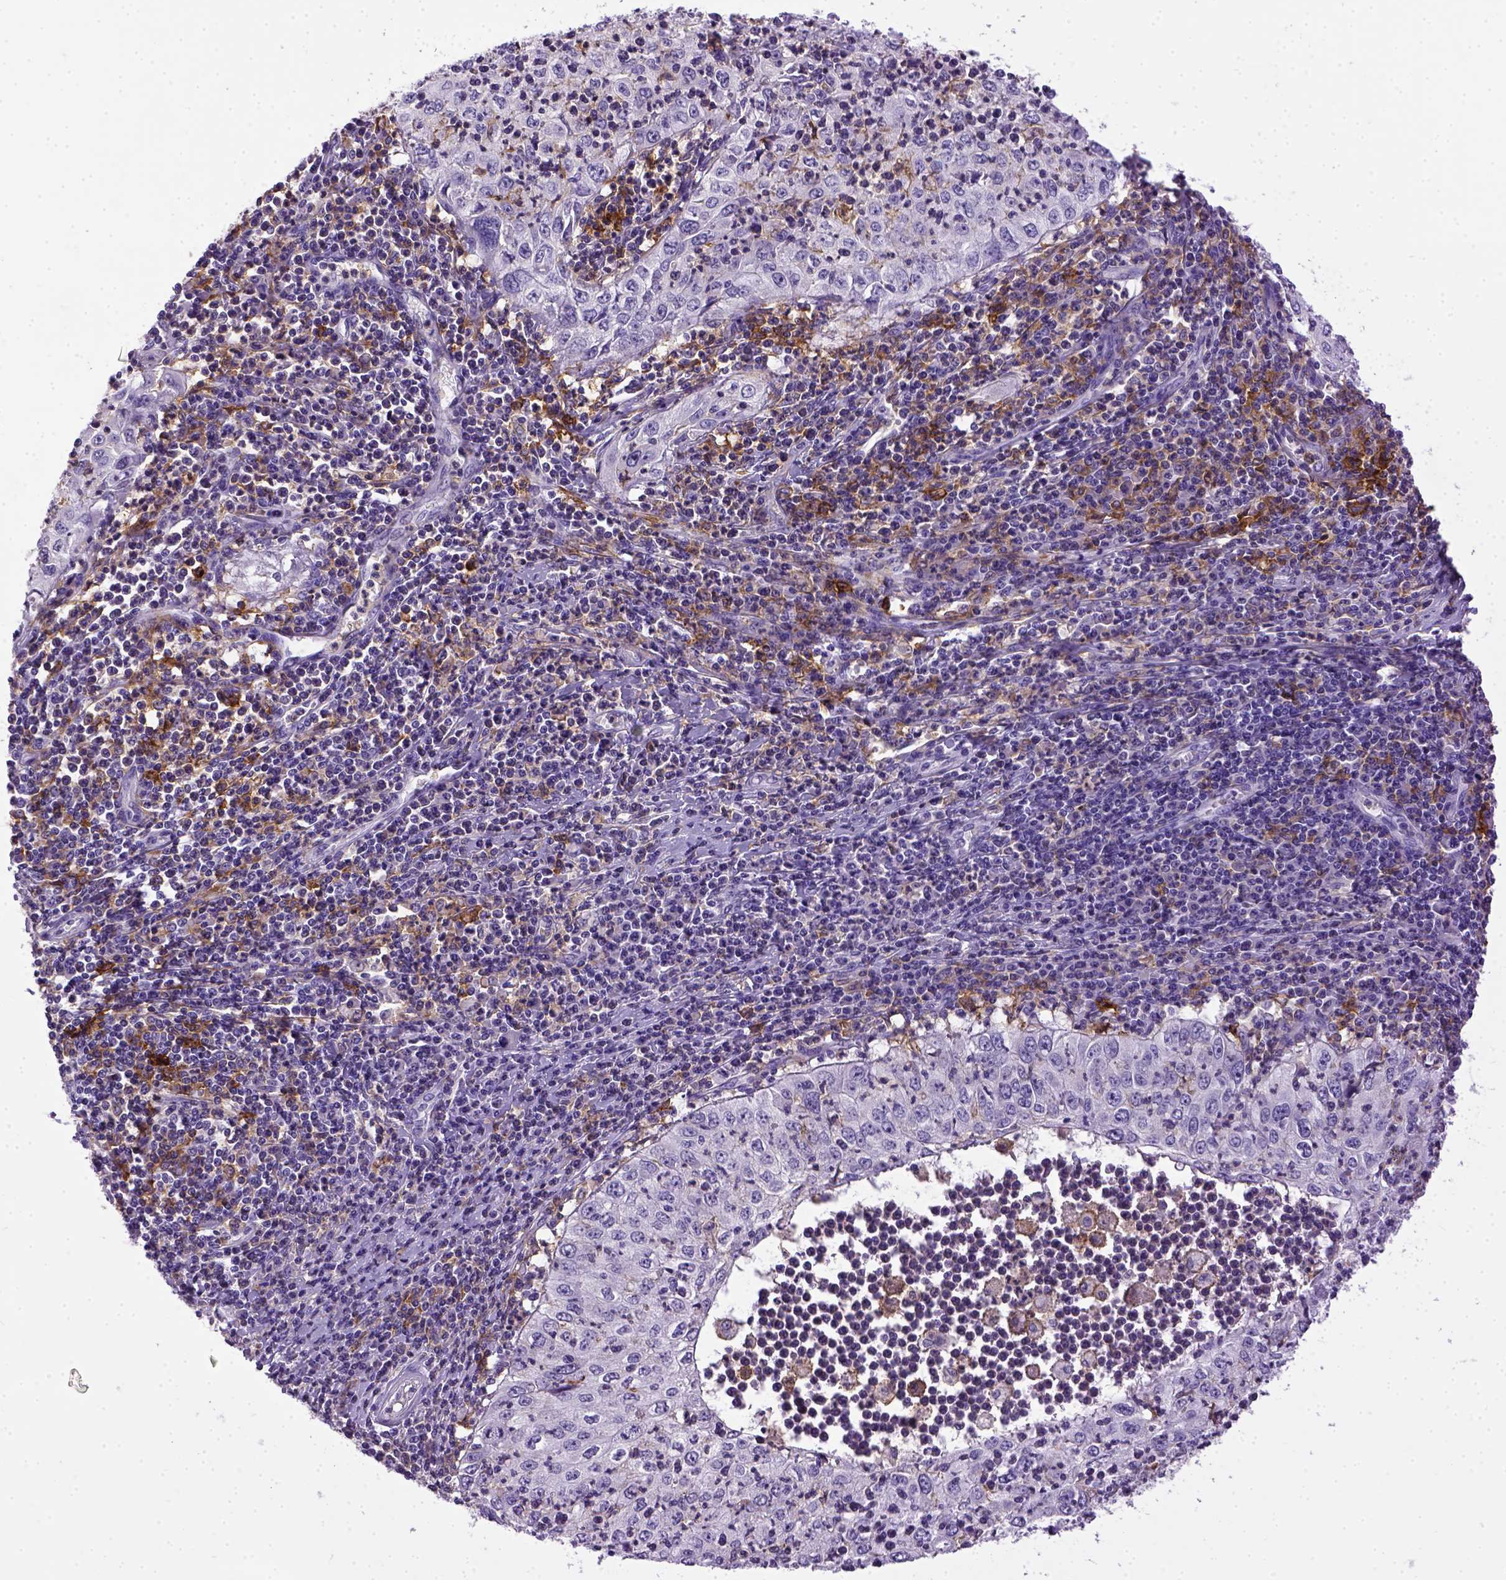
{"staining": {"intensity": "negative", "quantity": "none", "location": "none"}, "tissue": "cervical cancer", "cell_type": "Tumor cells", "image_type": "cancer", "snomed": [{"axis": "morphology", "description": "Squamous cell carcinoma, NOS"}, {"axis": "topography", "description": "Cervix"}], "caption": "IHC photomicrograph of neoplastic tissue: human cervical cancer (squamous cell carcinoma) stained with DAB (3,3'-diaminobenzidine) reveals no significant protein expression in tumor cells.", "gene": "ITGAX", "patient": {"sex": "female", "age": 24}}